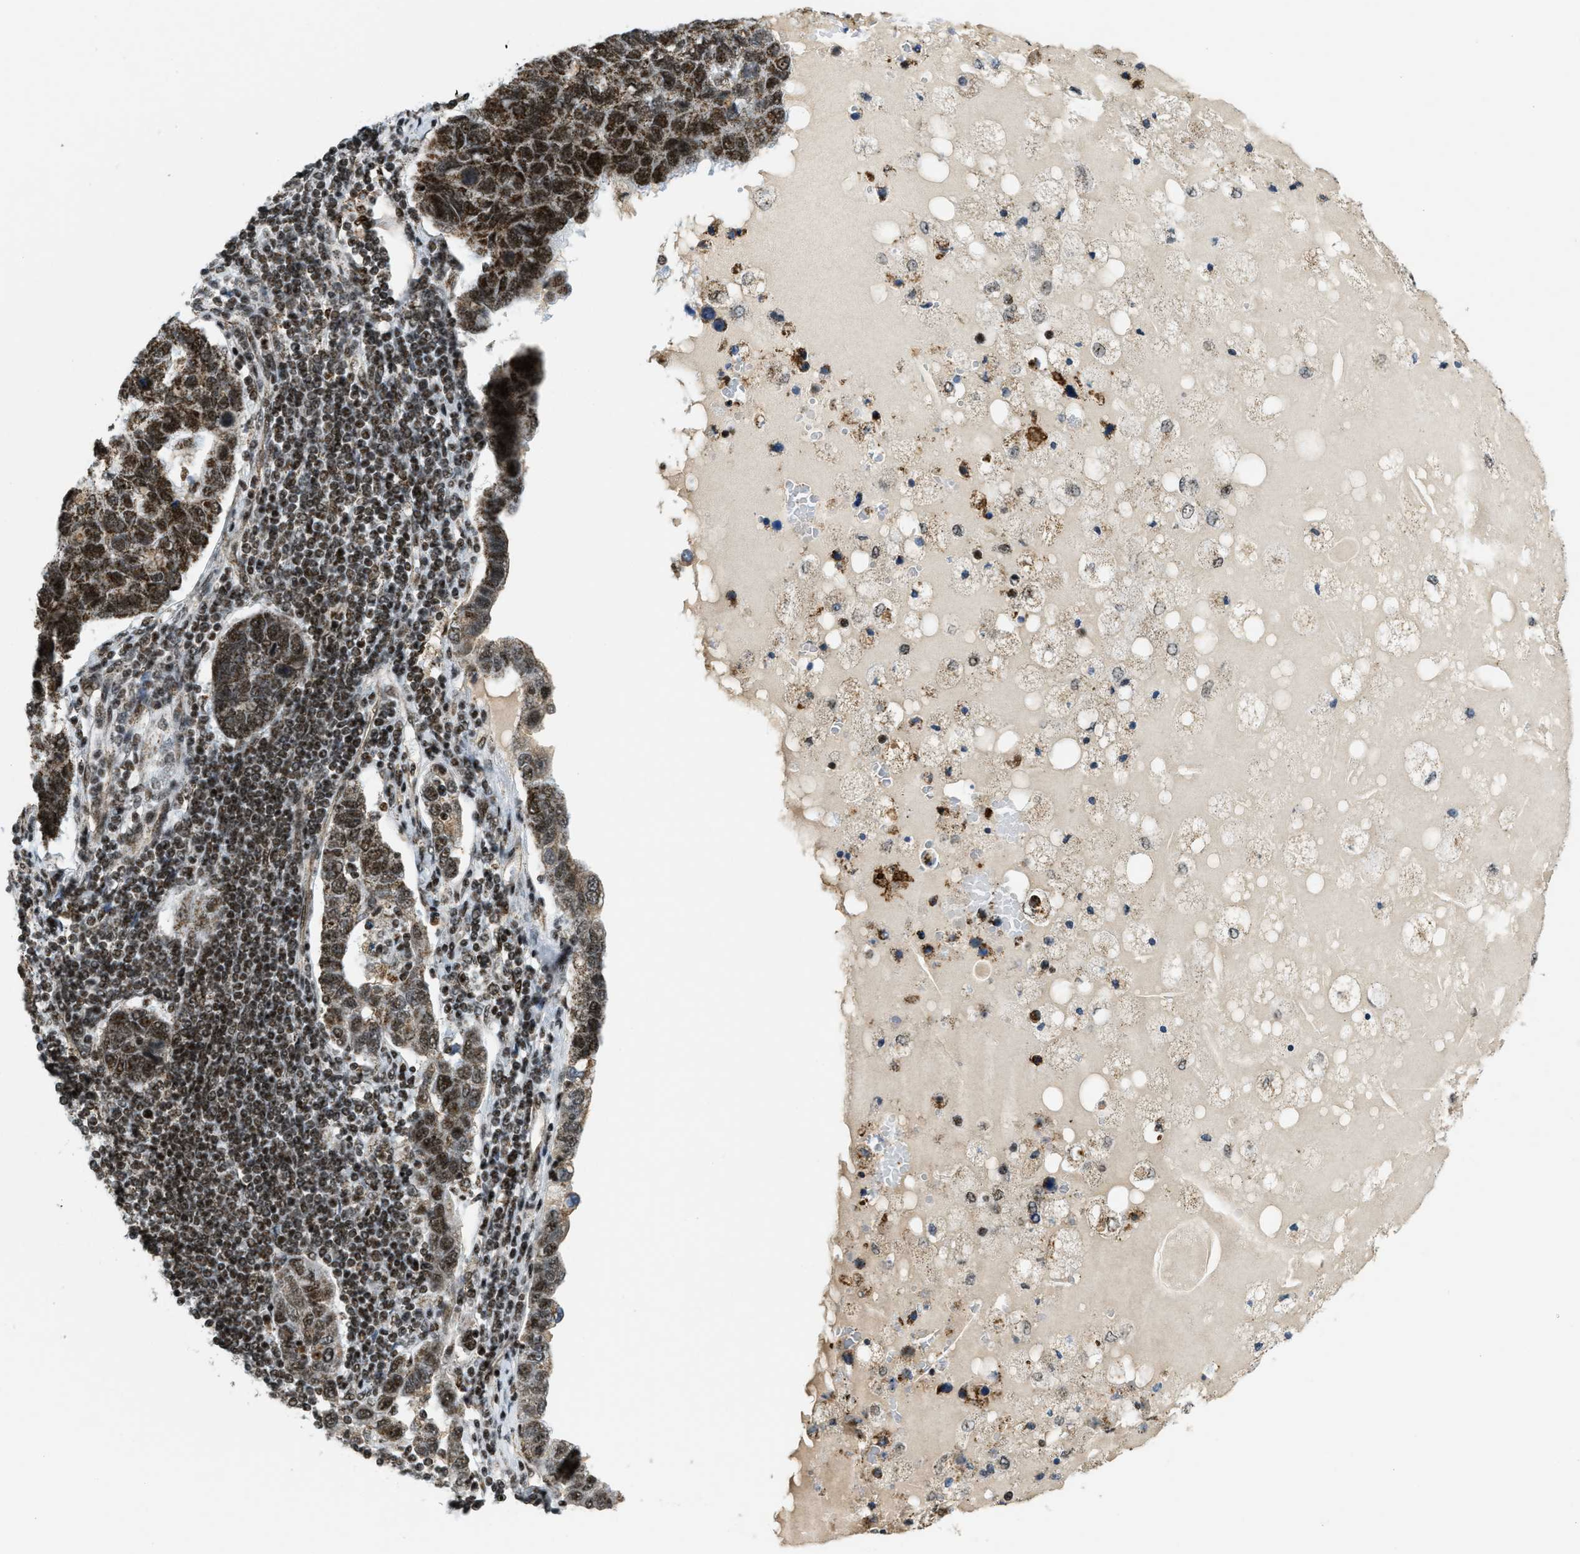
{"staining": {"intensity": "moderate", "quantity": ">75%", "location": "cytoplasmic/membranous,nuclear"}, "tissue": "pancreatic cancer", "cell_type": "Tumor cells", "image_type": "cancer", "snomed": [{"axis": "morphology", "description": "Adenocarcinoma, NOS"}, {"axis": "topography", "description": "Pancreas"}], "caption": "IHC micrograph of neoplastic tissue: pancreatic cancer stained using IHC shows medium levels of moderate protein expression localized specifically in the cytoplasmic/membranous and nuclear of tumor cells, appearing as a cytoplasmic/membranous and nuclear brown color.", "gene": "GABPB1", "patient": {"sex": "female", "age": 61}}